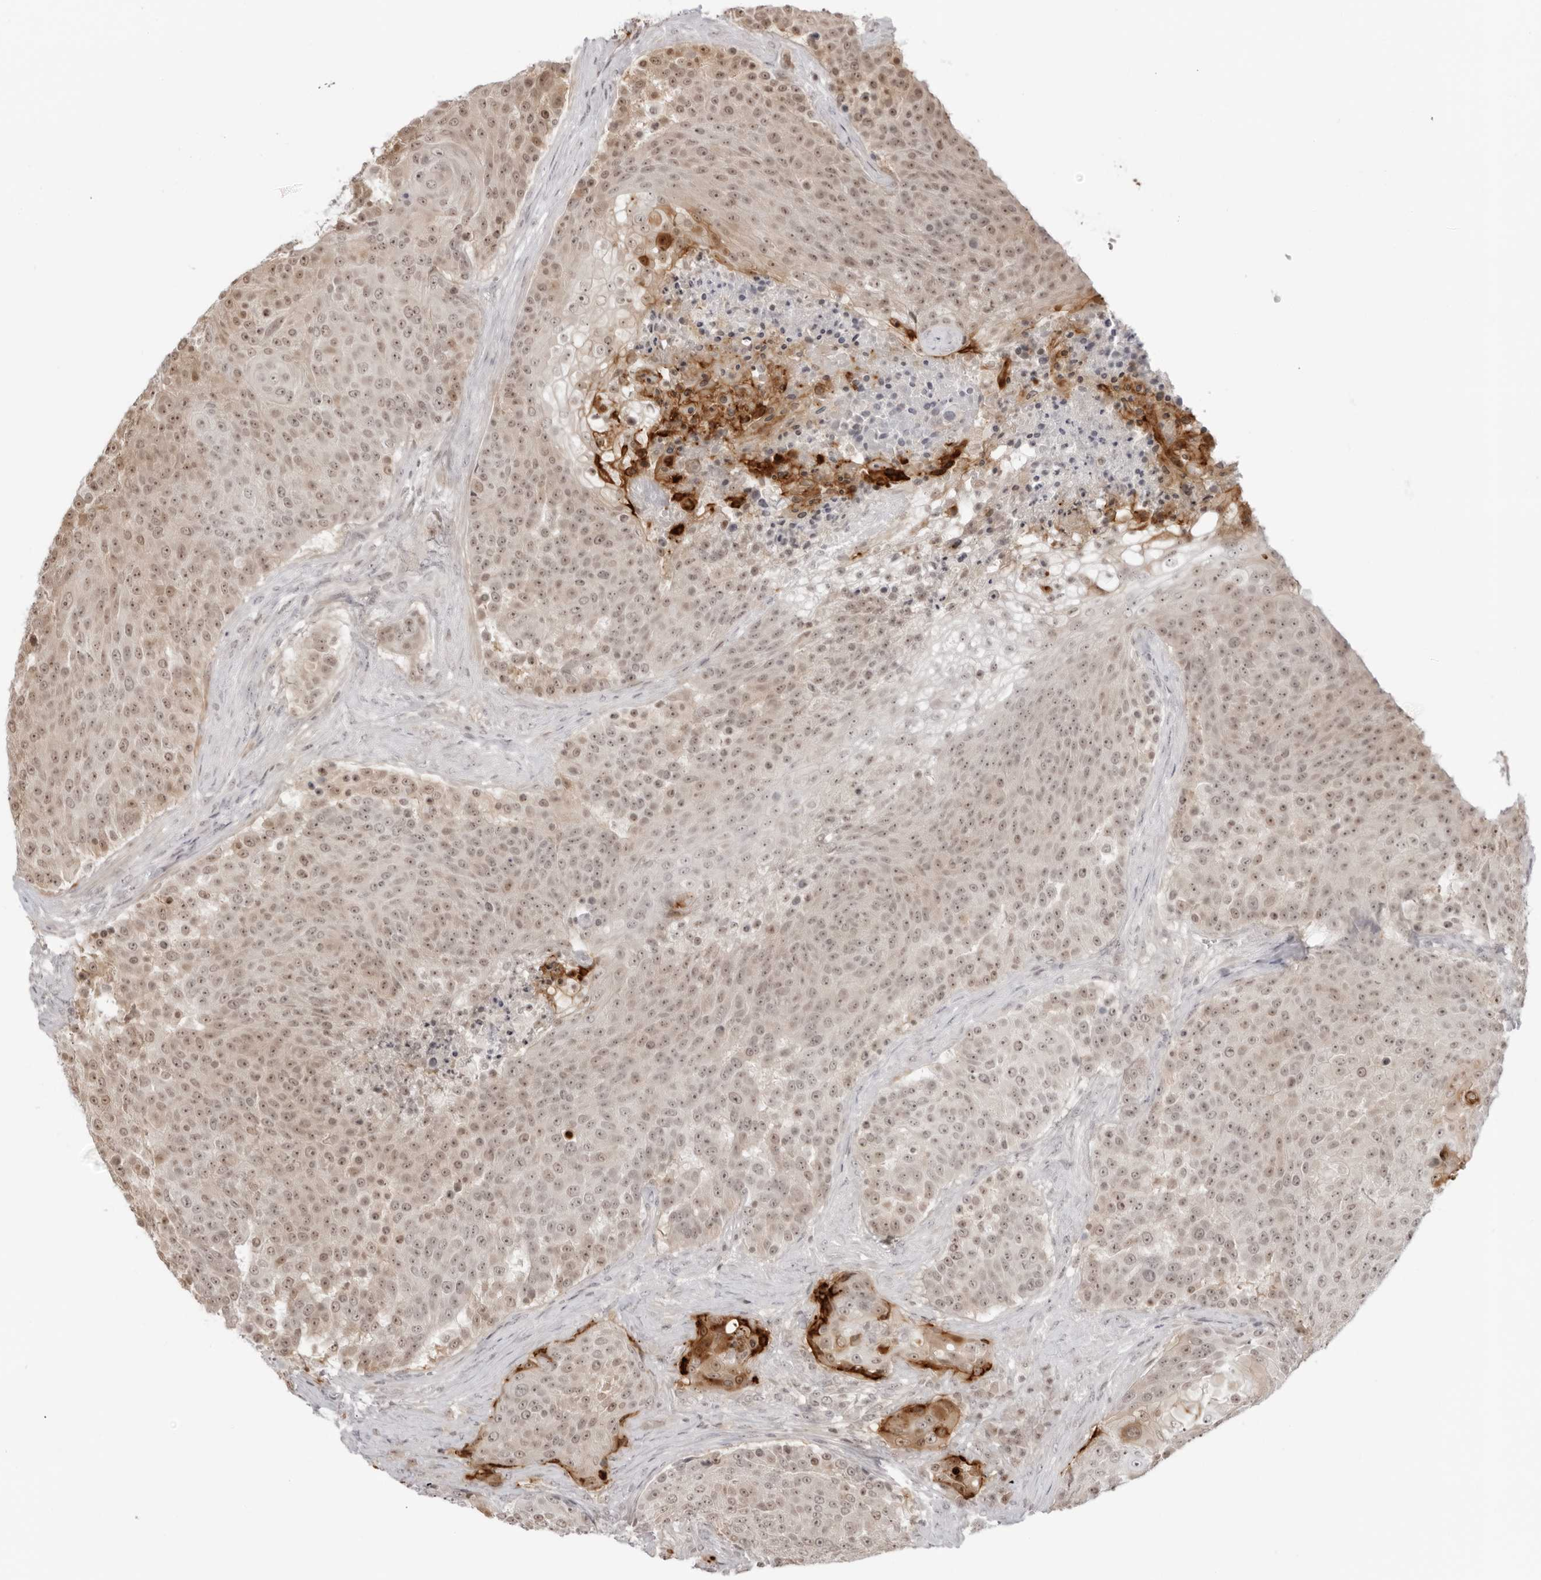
{"staining": {"intensity": "weak", "quantity": ">75%", "location": "nuclear"}, "tissue": "urothelial cancer", "cell_type": "Tumor cells", "image_type": "cancer", "snomed": [{"axis": "morphology", "description": "Urothelial carcinoma, High grade"}, {"axis": "topography", "description": "Urinary bladder"}], "caption": "Immunohistochemical staining of human urothelial cancer displays low levels of weak nuclear protein expression in about >75% of tumor cells.", "gene": "RNF146", "patient": {"sex": "female", "age": 63}}